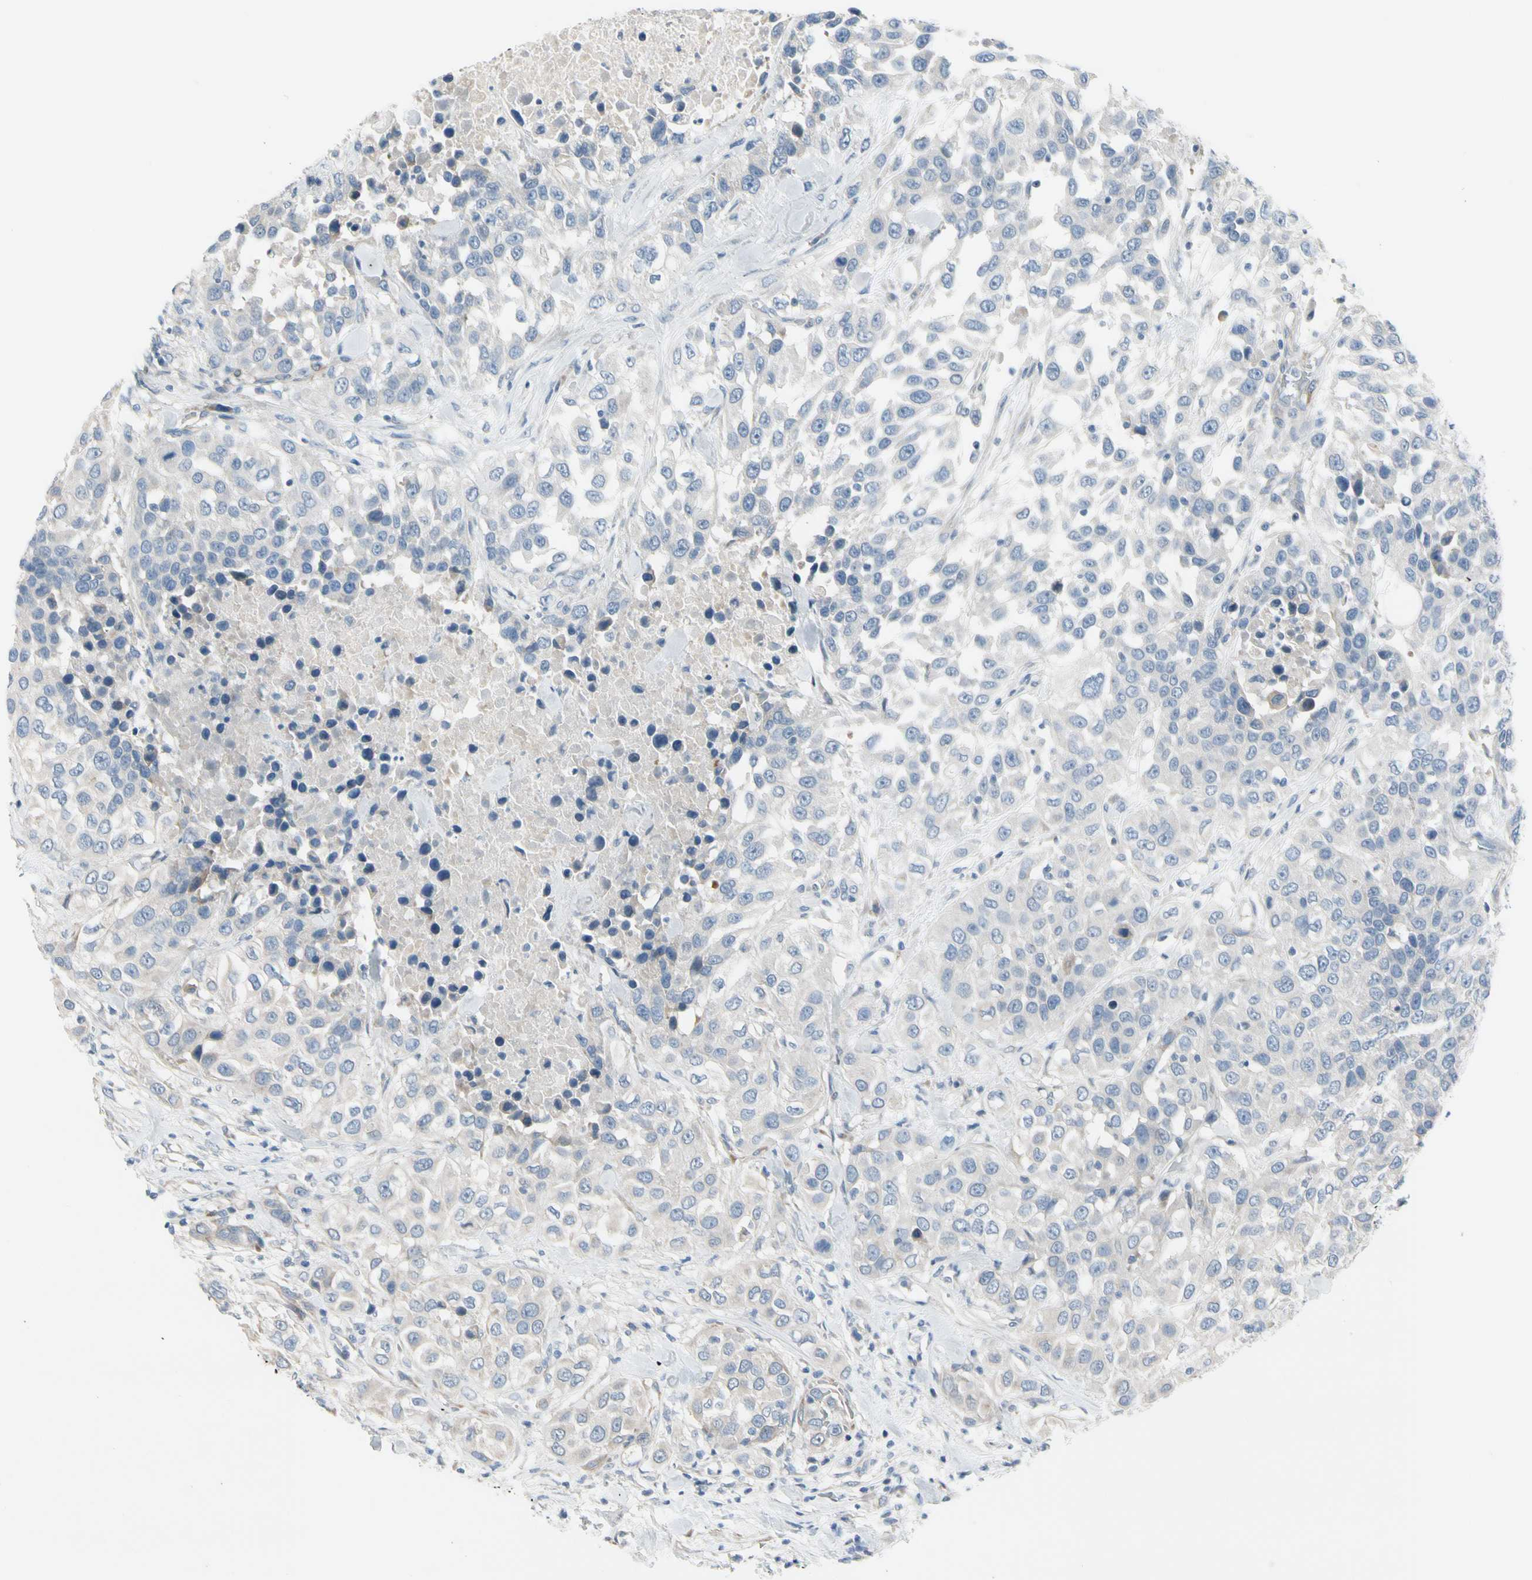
{"staining": {"intensity": "negative", "quantity": "none", "location": "none"}, "tissue": "urothelial cancer", "cell_type": "Tumor cells", "image_type": "cancer", "snomed": [{"axis": "morphology", "description": "Urothelial carcinoma, High grade"}, {"axis": "topography", "description": "Urinary bladder"}], "caption": "DAB immunohistochemical staining of high-grade urothelial carcinoma demonstrates no significant expression in tumor cells.", "gene": "MAP2", "patient": {"sex": "female", "age": 80}}